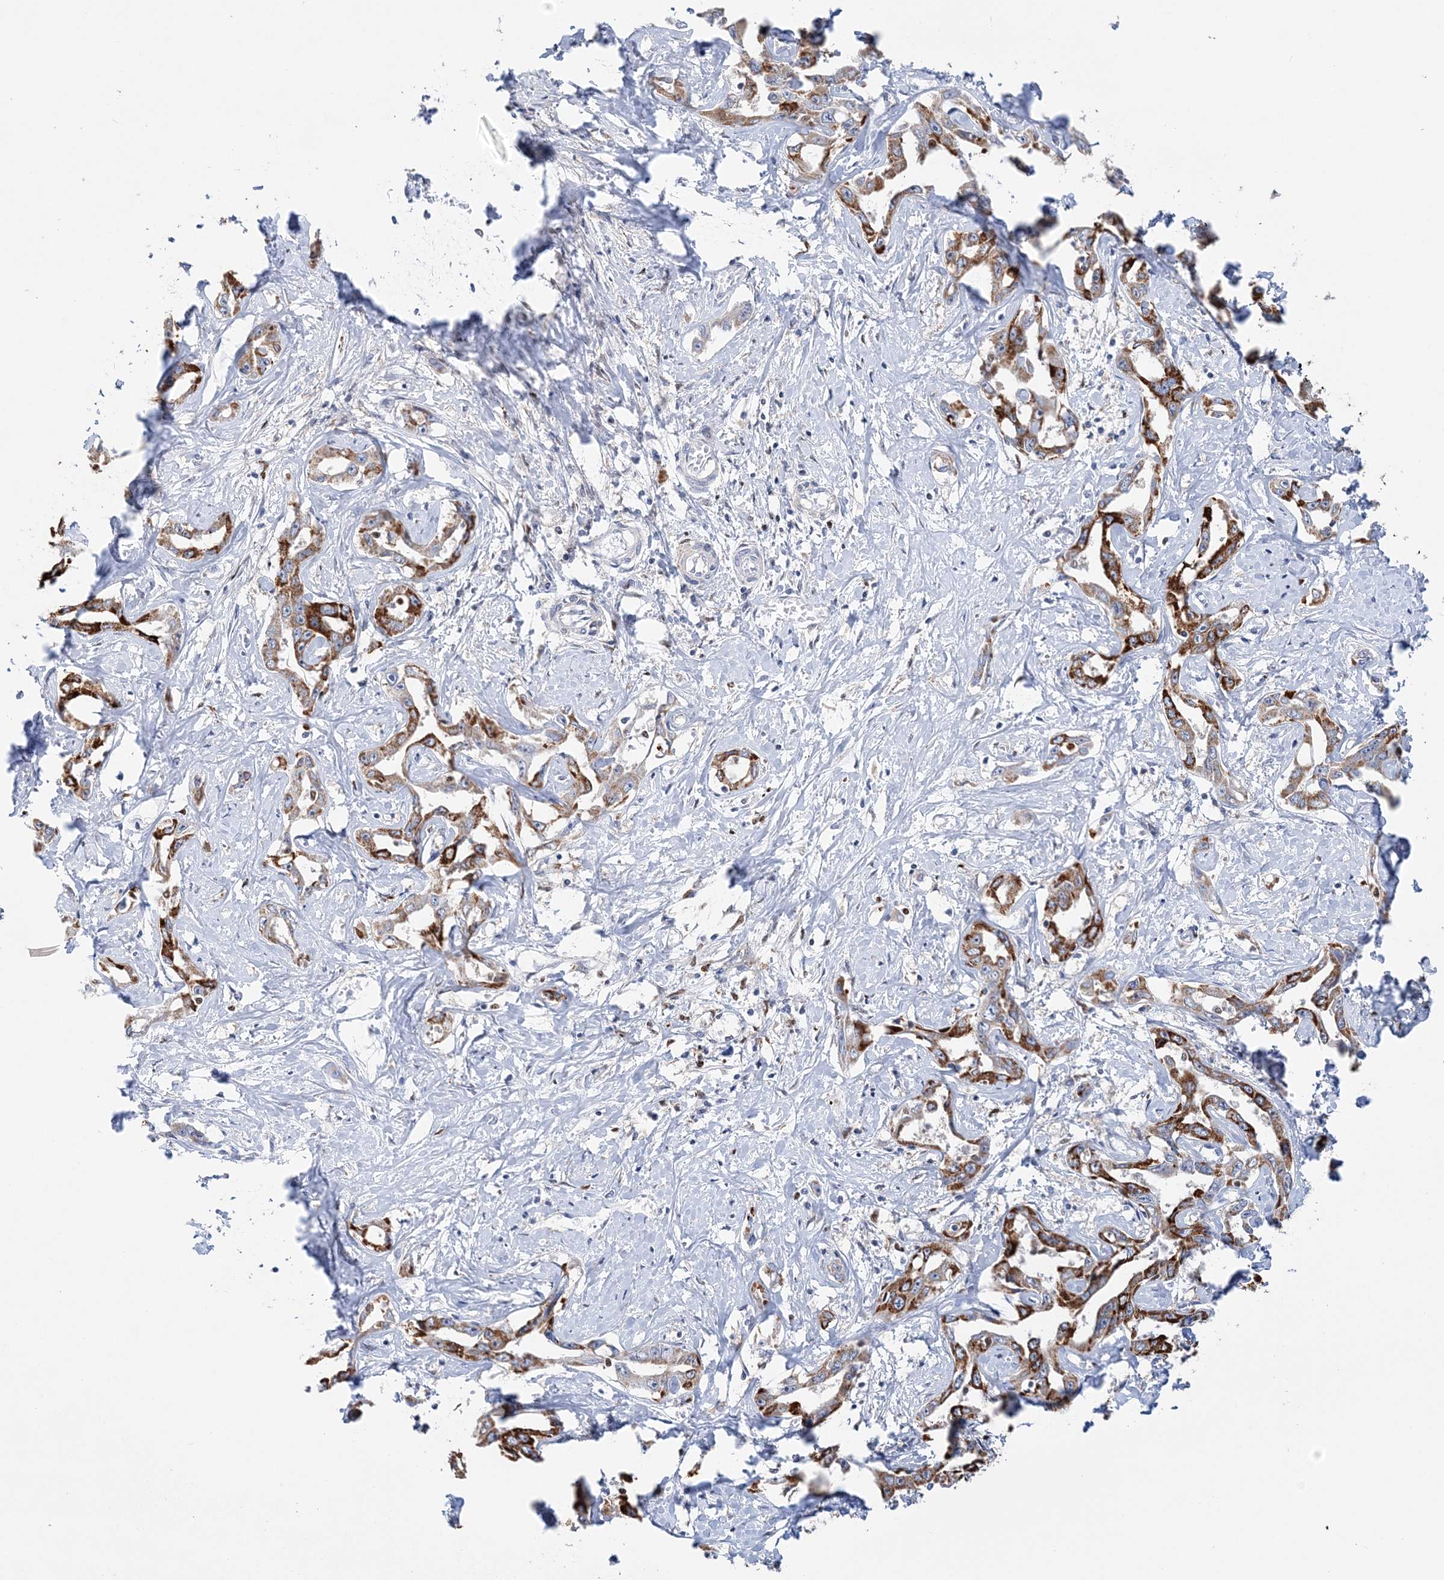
{"staining": {"intensity": "strong", "quantity": ">75%", "location": "cytoplasmic/membranous"}, "tissue": "liver cancer", "cell_type": "Tumor cells", "image_type": "cancer", "snomed": [{"axis": "morphology", "description": "Cholangiocarcinoma"}, {"axis": "topography", "description": "Liver"}], "caption": "Brown immunohistochemical staining in human cholangiocarcinoma (liver) reveals strong cytoplasmic/membranous expression in about >75% of tumor cells.", "gene": "NIT2", "patient": {"sex": "male", "age": 59}}